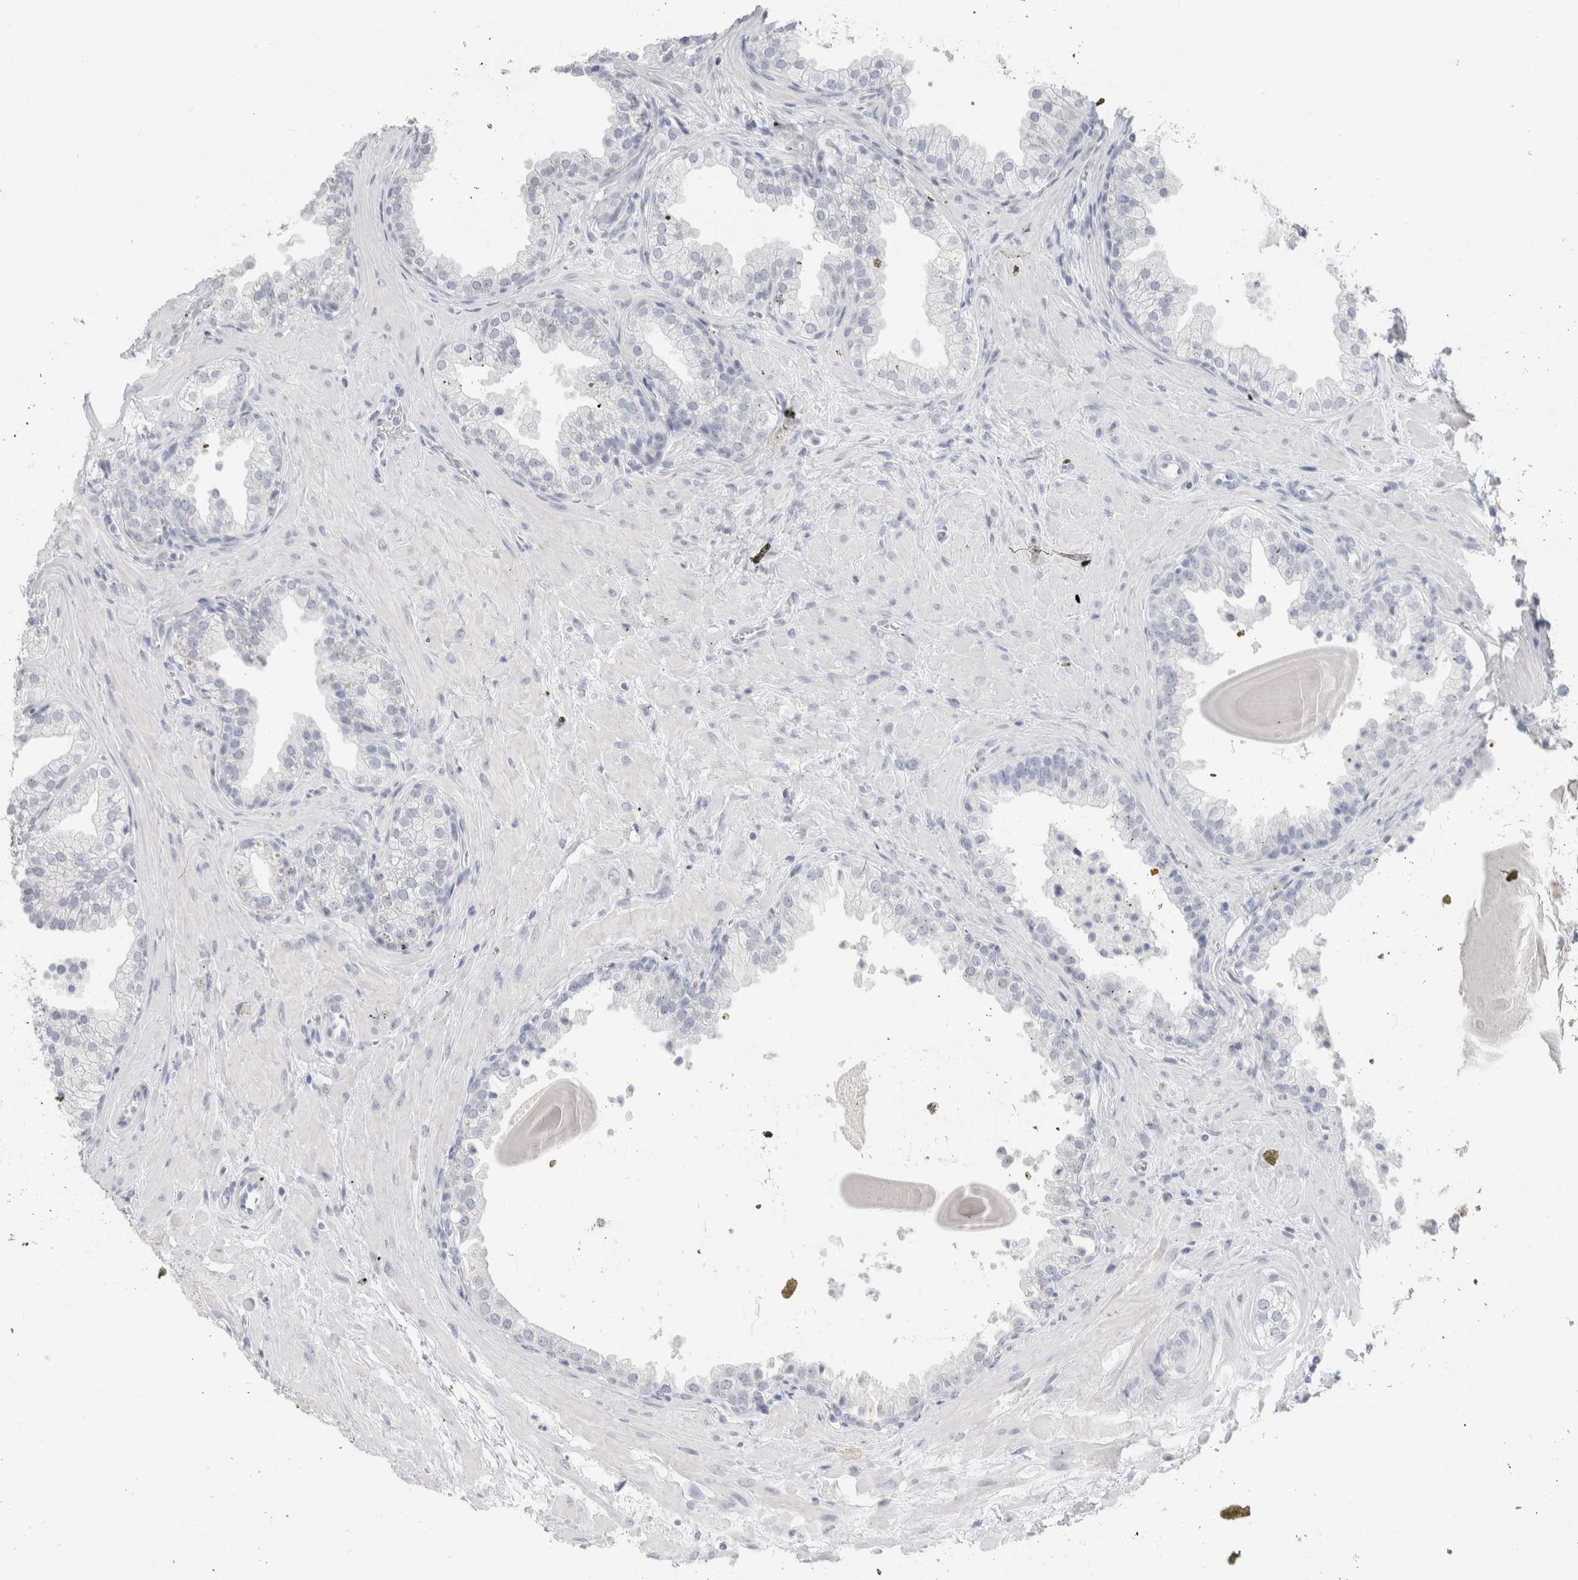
{"staining": {"intensity": "negative", "quantity": "none", "location": "none"}, "tissue": "prostate", "cell_type": "Glandular cells", "image_type": "normal", "snomed": [{"axis": "morphology", "description": "Normal tissue, NOS"}, {"axis": "topography", "description": "Prostate"}], "caption": "Immunohistochemistry of benign prostate reveals no staining in glandular cells.", "gene": "SLC6A1", "patient": {"sex": "male", "age": 48}}